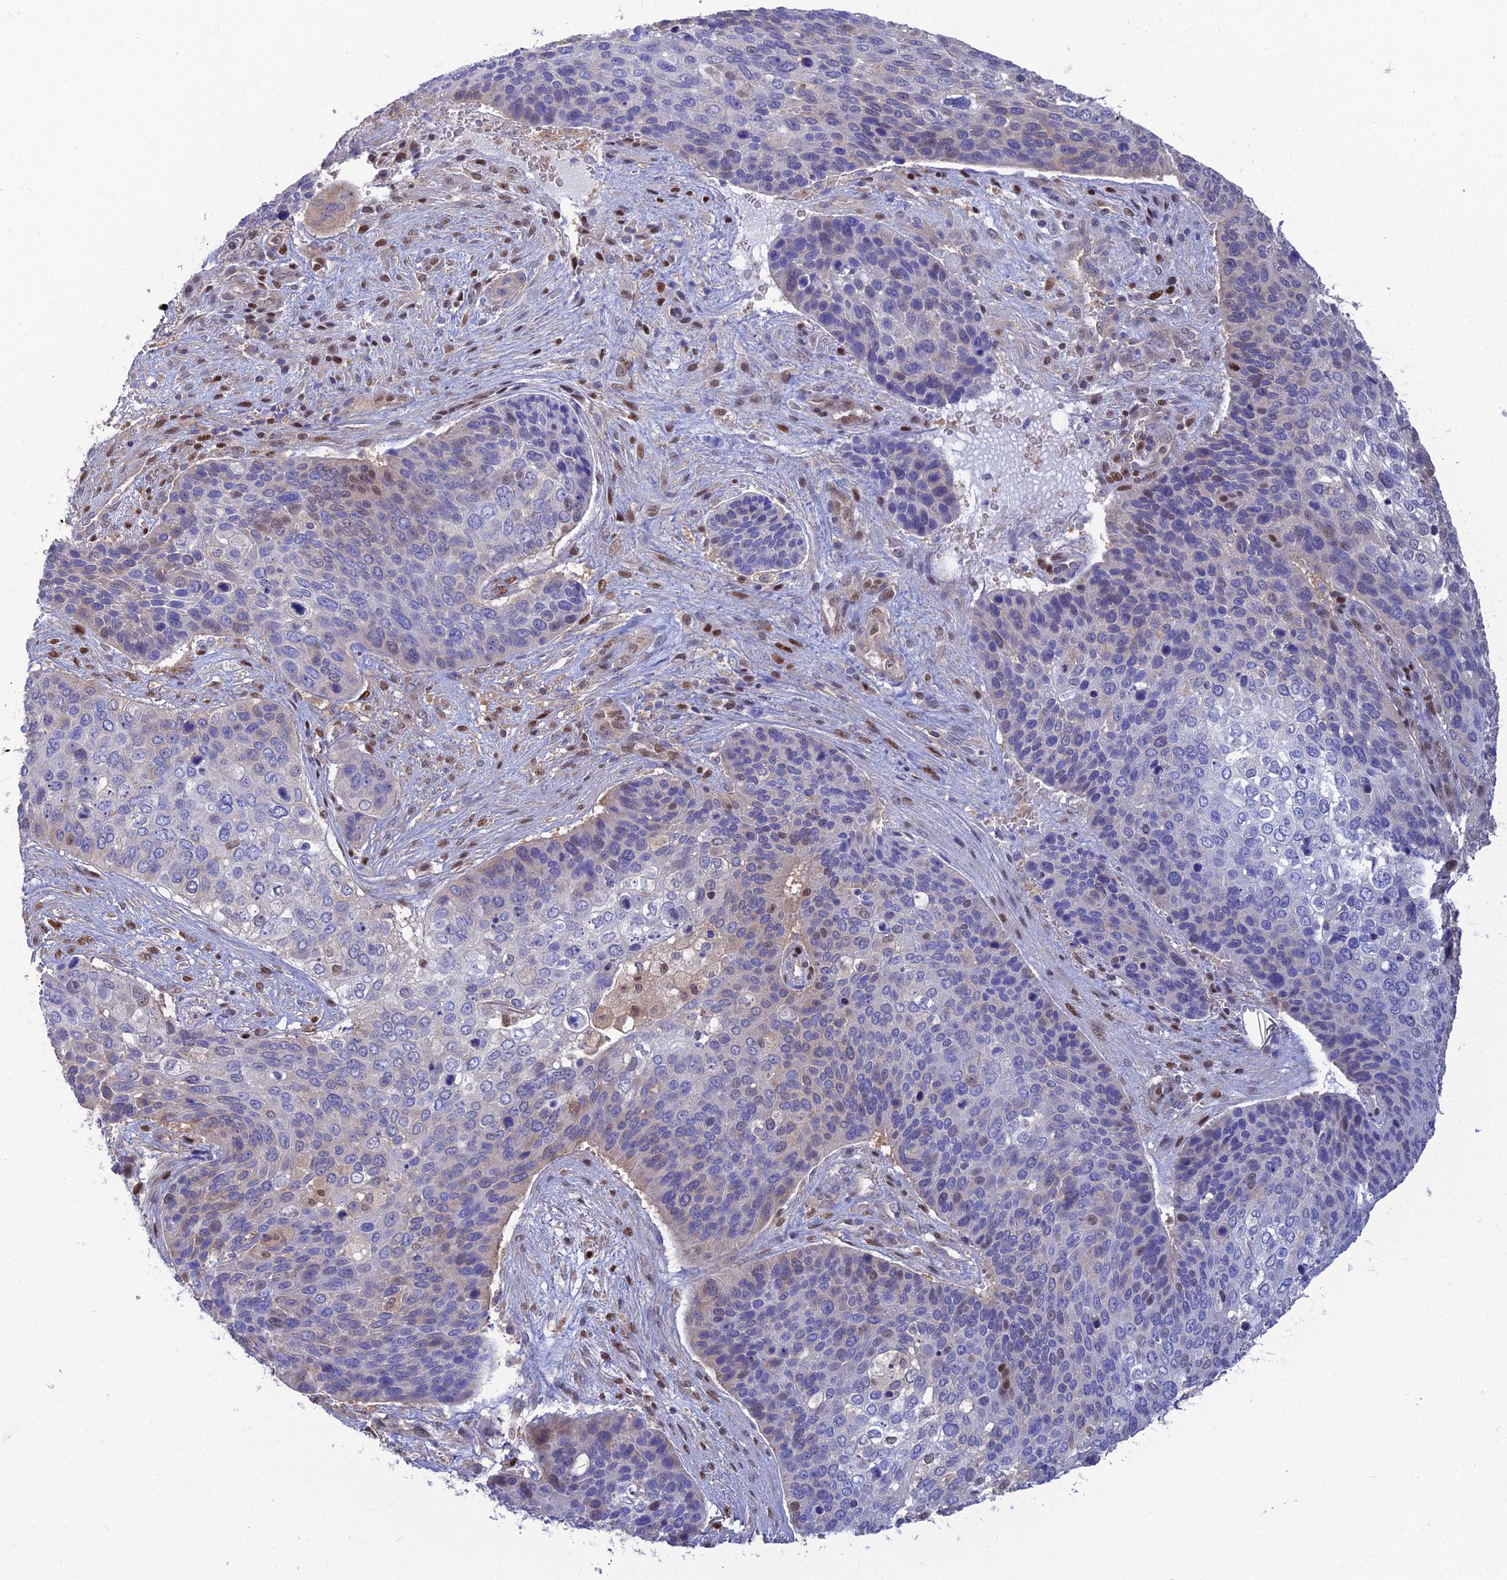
{"staining": {"intensity": "moderate", "quantity": "<25%", "location": "nuclear"}, "tissue": "skin cancer", "cell_type": "Tumor cells", "image_type": "cancer", "snomed": [{"axis": "morphology", "description": "Basal cell carcinoma"}, {"axis": "topography", "description": "Skin"}], "caption": "Protein analysis of basal cell carcinoma (skin) tissue exhibits moderate nuclear expression in approximately <25% of tumor cells.", "gene": "DNPEP", "patient": {"sex": "female", "age": 74}}